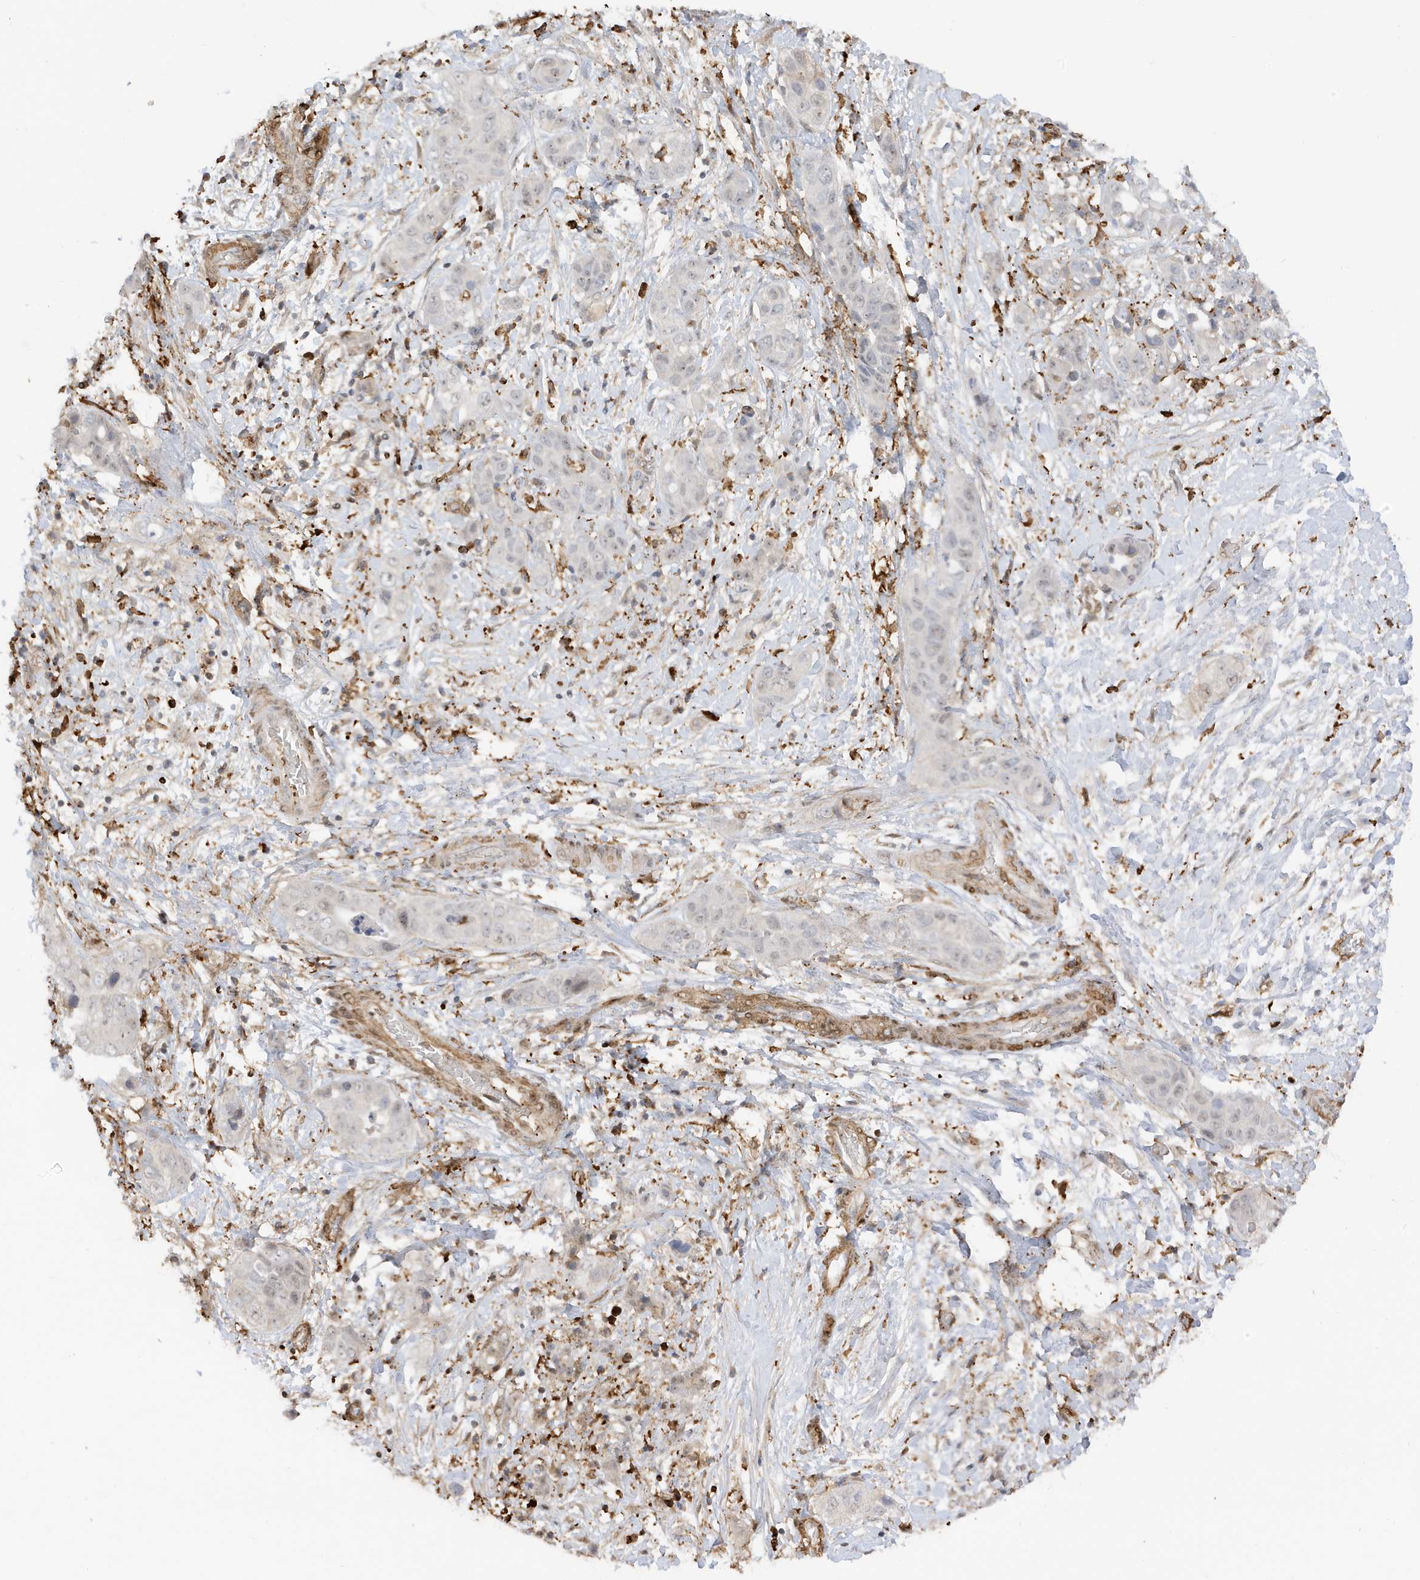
{"staining": {"intensity": "negative", "quantity": "none", "location": "none"}, "tissue": "liver cancer", "cell_type": "Tumor cells", "image_type": "cancer", "snomed": [{"axis": "morphology", "description": "Cholangiocarcinoma"}, {"axis": "topography", "description": "Liver"}], "caption": "Protein analysis of liver cholangiocarcinoma demonstrates no significant staining in tumor cells. Nuclei are stained in blue.", "gene": "PHACTR2", "patient": {"sex": "female", "age": 52}}